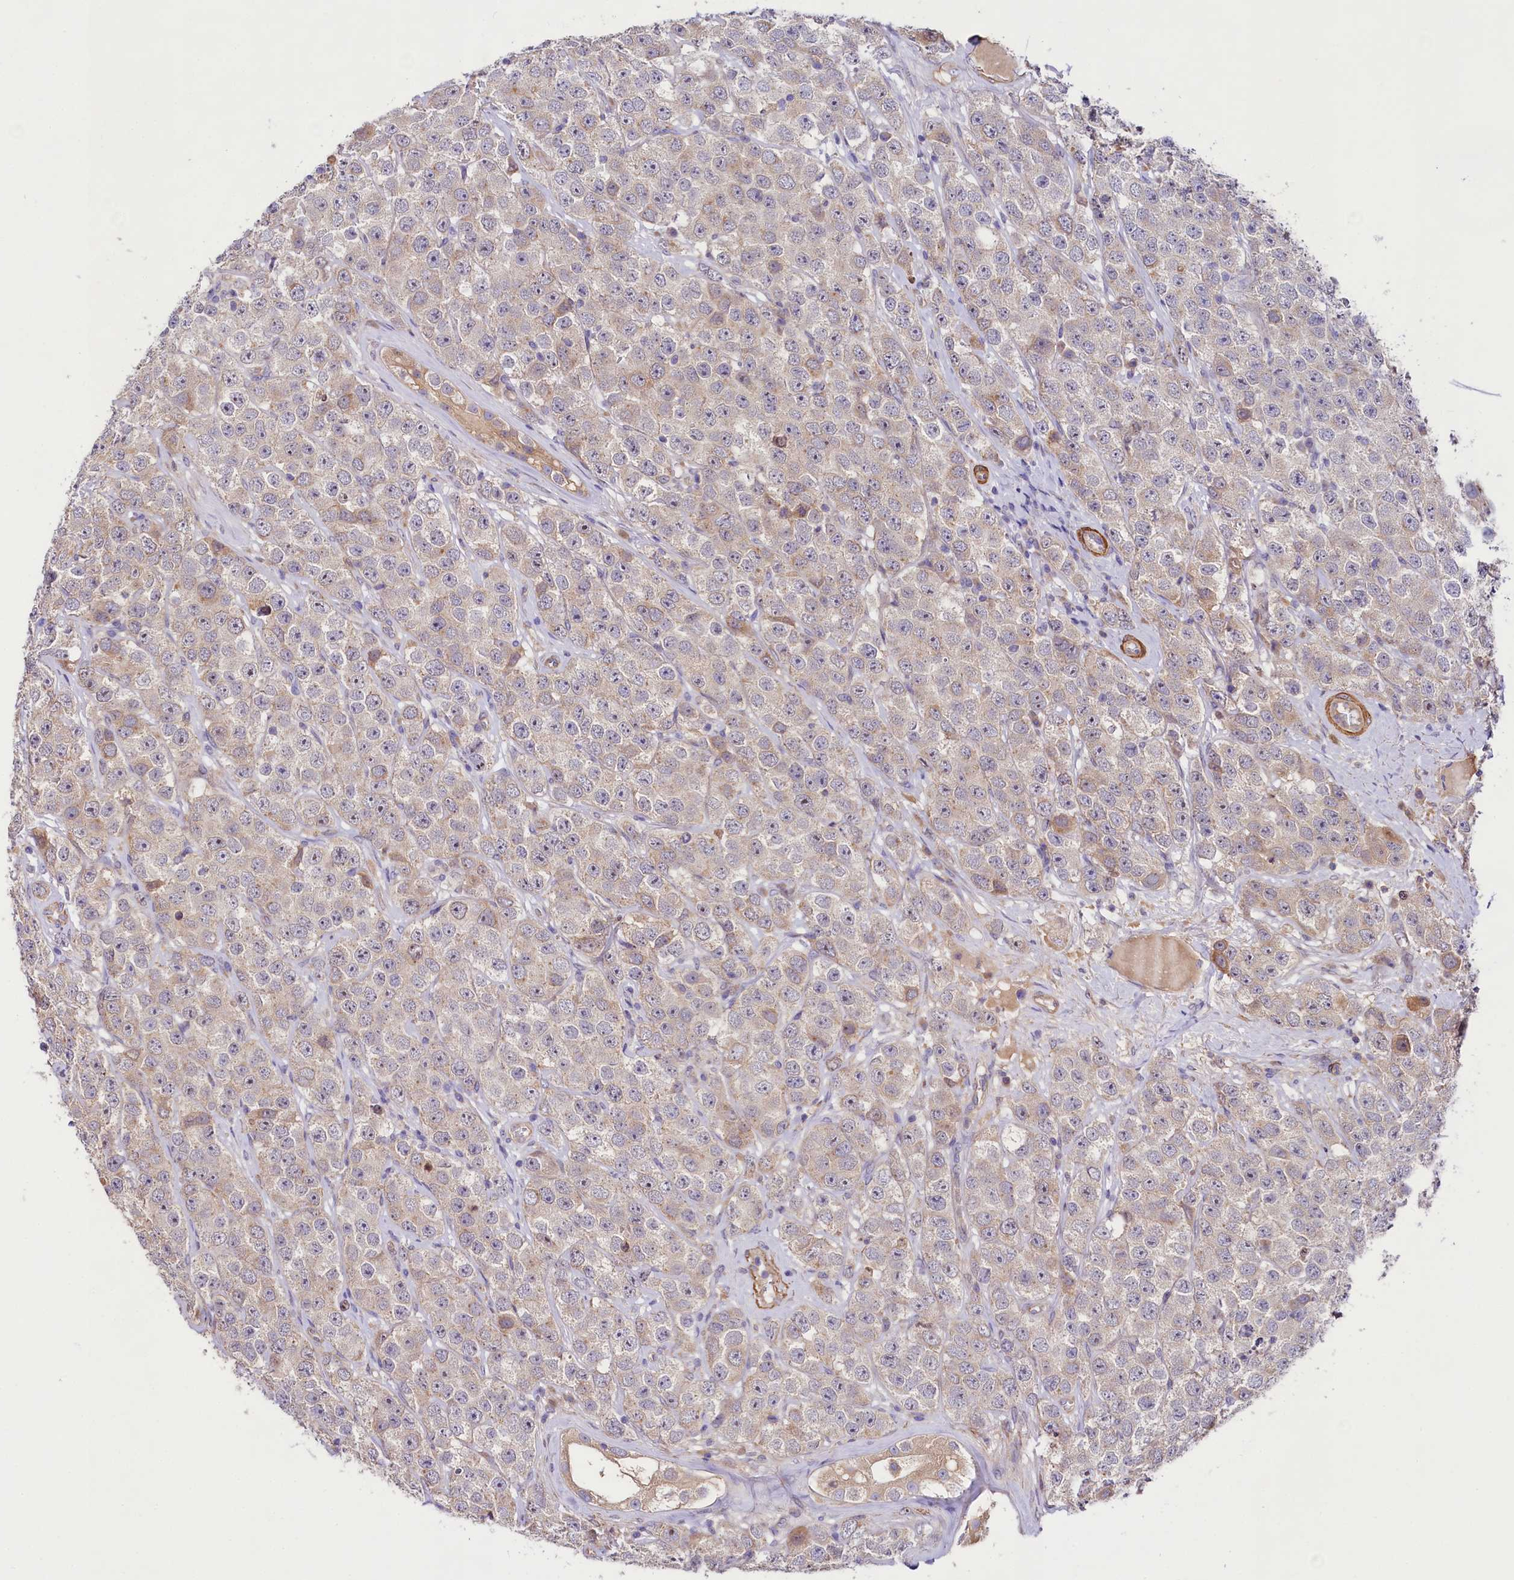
{"staining": {"intensity": "weak", "quantity": "<25%", "location": "cytoplasmic/membranous"}, "tissue": "testis cancer", "cell_type": "Tumor cells", "image_type": "cancer", "snomed": [{"axis": "morphology", "description": "Seminoma, NOS"}, {"axis": "topography", "description": "Testis"}], "caption": "IHC micrograph of neoplastic tissue: human testis seminoma stained with DAB displays no significant protein positivity in tumor cells.", "gene": "VPS11", "patient": {"sex": "male", "age": 28}}